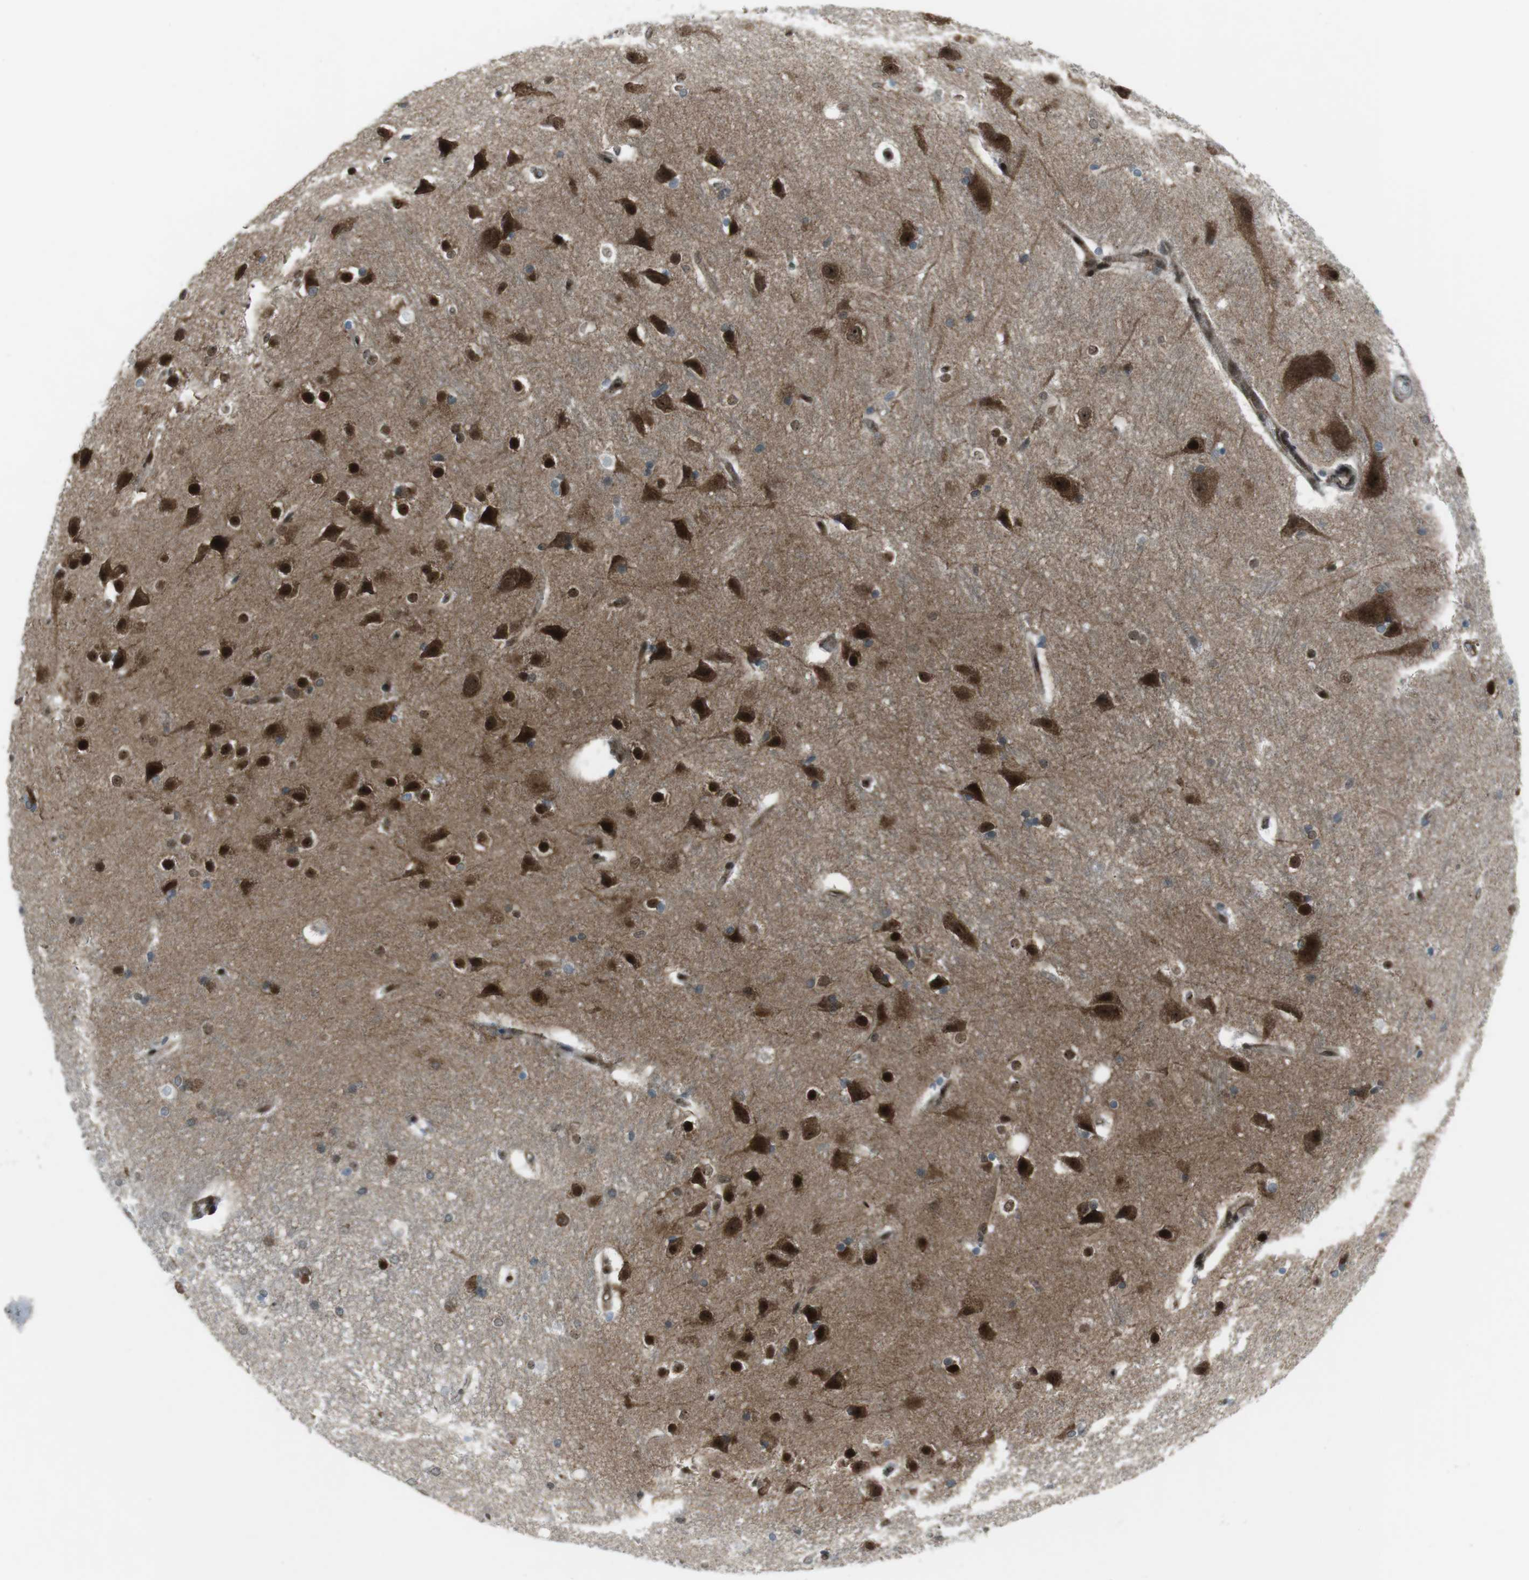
{"staining": {"intensity": "moderate", "quantity": "<25%", "location": "nuclear"}, "tissue": "hippocampus", "cell_type": "Glial cells", "image_type": "normal", "snomed": [{"axis": "morphology", "description": "Normal tissue, NOS"}, {"axis": "topography", "description": "Hippocampus"}], "caption": "A histopathology image of human hippocampus stained for a protein reveals moderate nuclear brown staining in glial cells. The protein is shown in brown color, while the nuclei are stained blue.", "gene": "CSNK1D", "patient": {"sex": "female", "age": 19}}